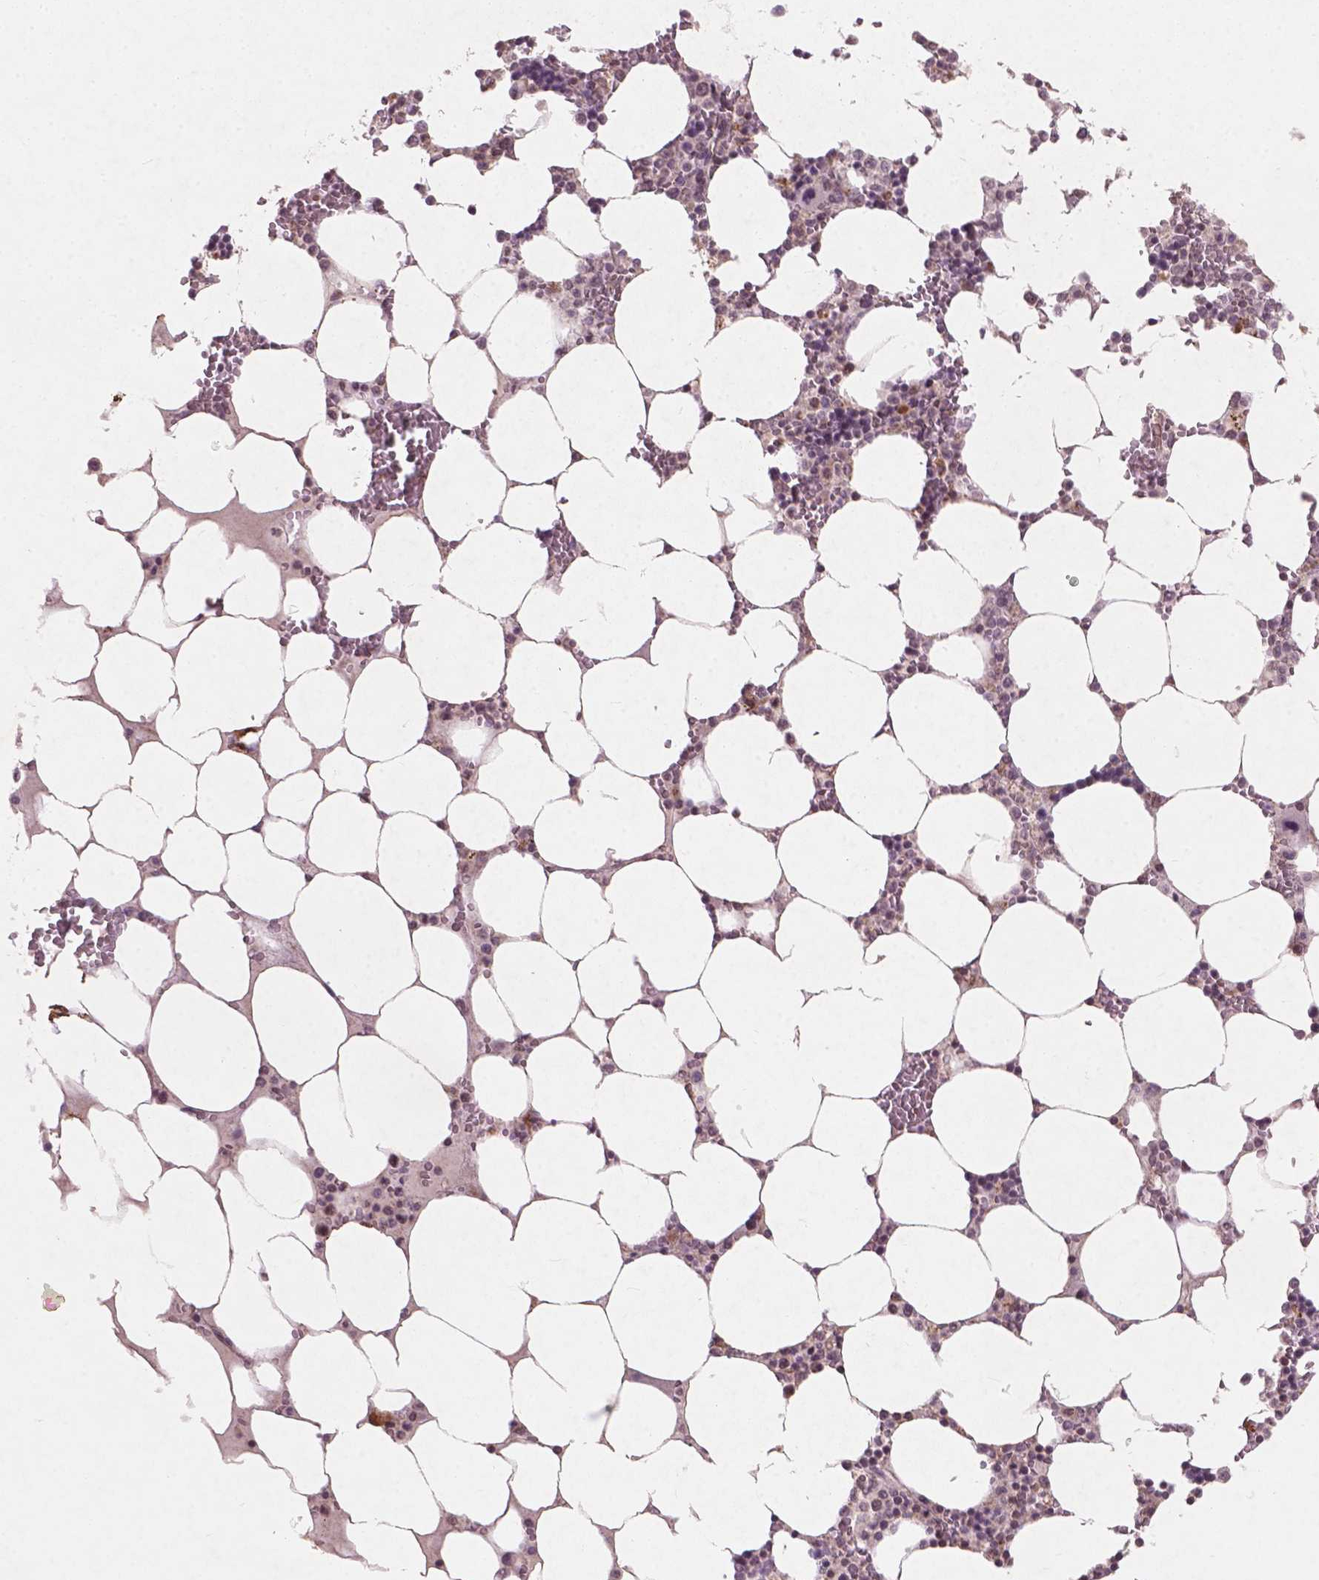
{"staining": {"intensity": "negative", "quantity": "none", "location": "none"}, "tissue": "bone marrow", "cell_type": "Hematopoietic cells", "image_type": "normal", "snomed": [{"axis": "morphology", "description": "Normal tissue, NOS"}, {"axis": "topography", "description": "Bone marrow"}], "caption": "Immunohistochemical staining of benign bone marrow reveals no significant staining in hematopoietic cells.", "gene": "SMAD2", "patient": {"sex": "male", "age": 64}}